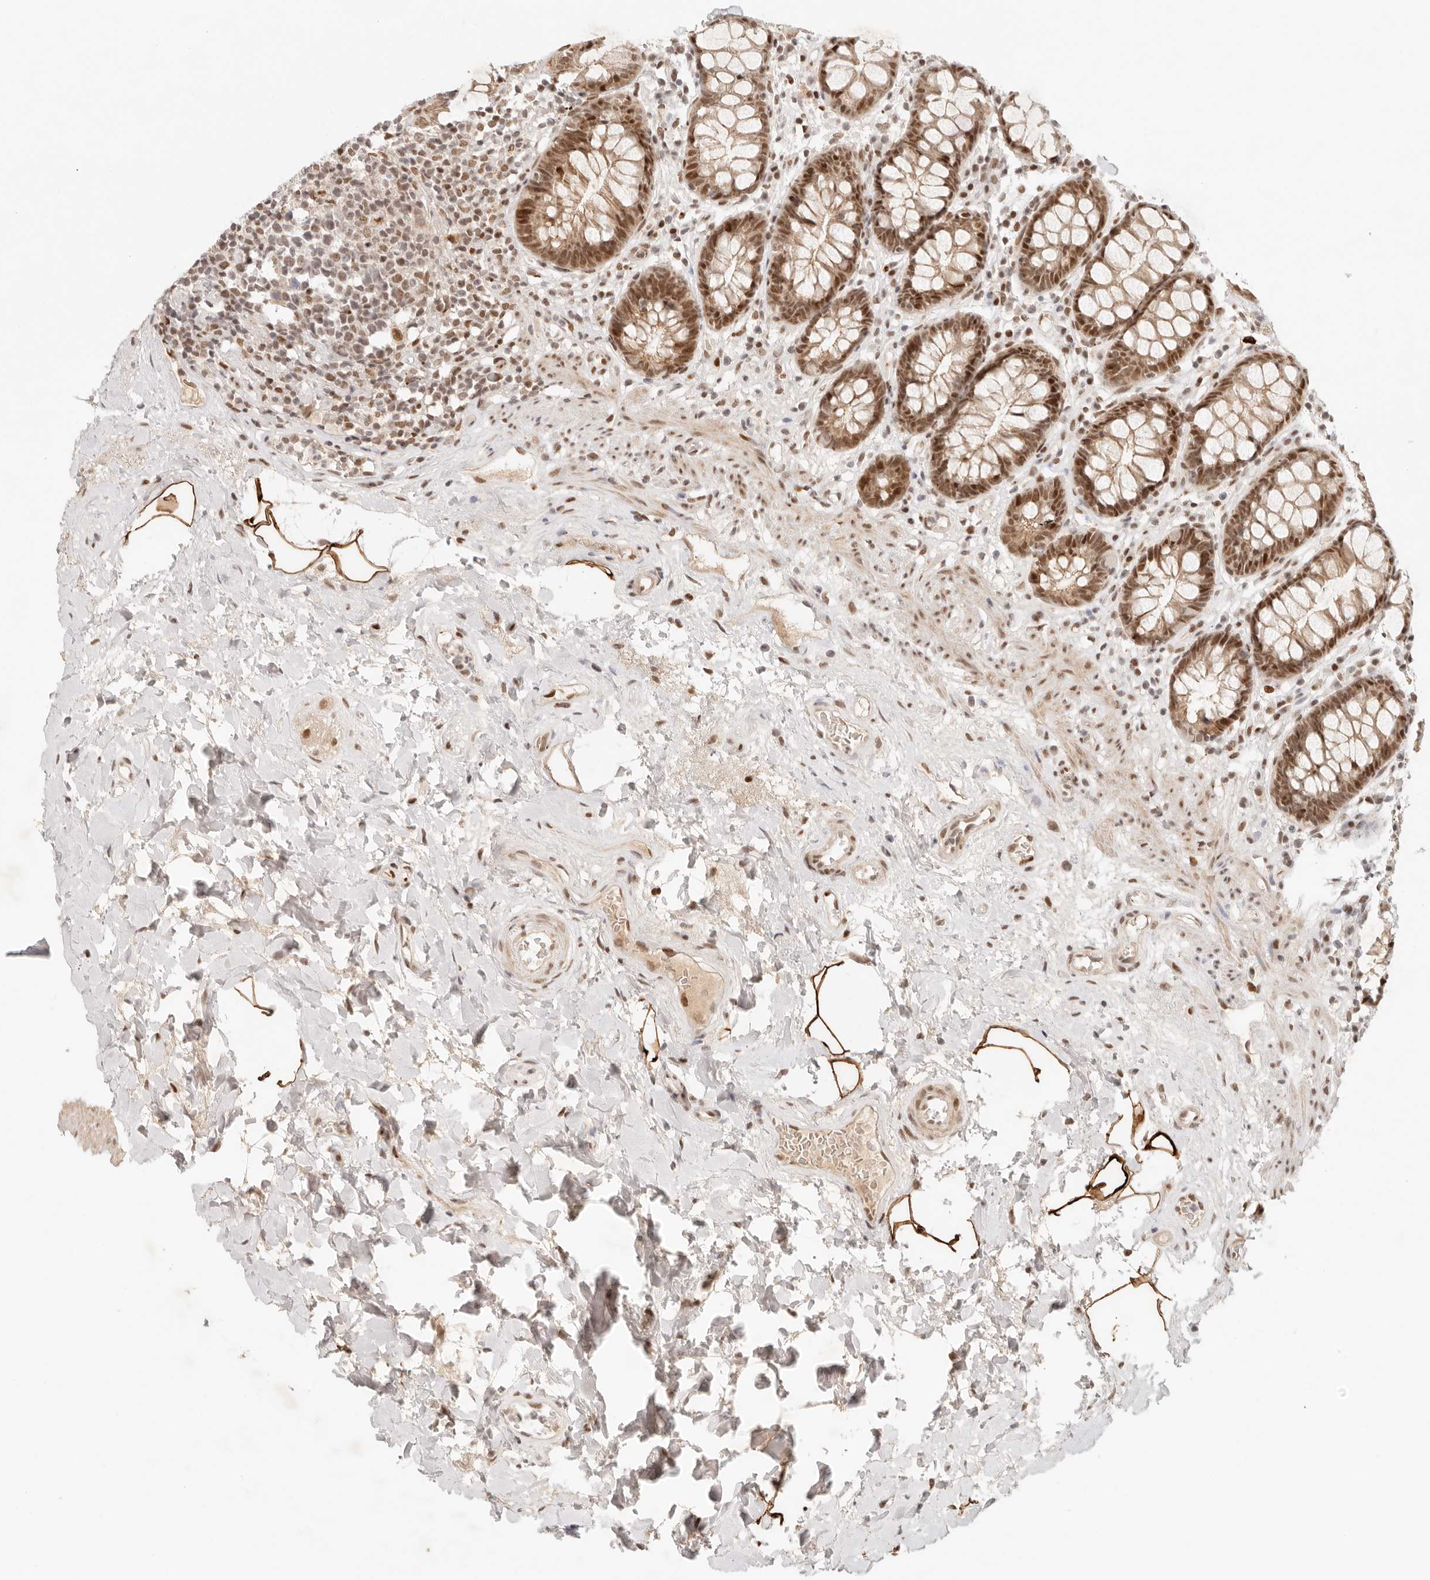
{"staining": {"intensity": "strong", "quantity": ">75%", "location": "cytoplasmic/membranous,nuclear"}, "tissue": "rectum", "cell_type": "Glandular cells", "image_type": "normal", "snomed": [{"axis": "morphology", "description": "Normal tissue, NOS"}, {"axis": "topography", "description": "Rectum"}], "caption": "Glandular cells exhibit high levels of strong cytoplasmic/membranous,nuclear positivity in about >75% of cells in unremarkable human rectum. The staining was performed using DAB, with brown indicating positive protein expression. Nuclei are stained blue with hematoxylin.", "gene": "HOXC5", "patient": {"sex": "male", "age": 64}}